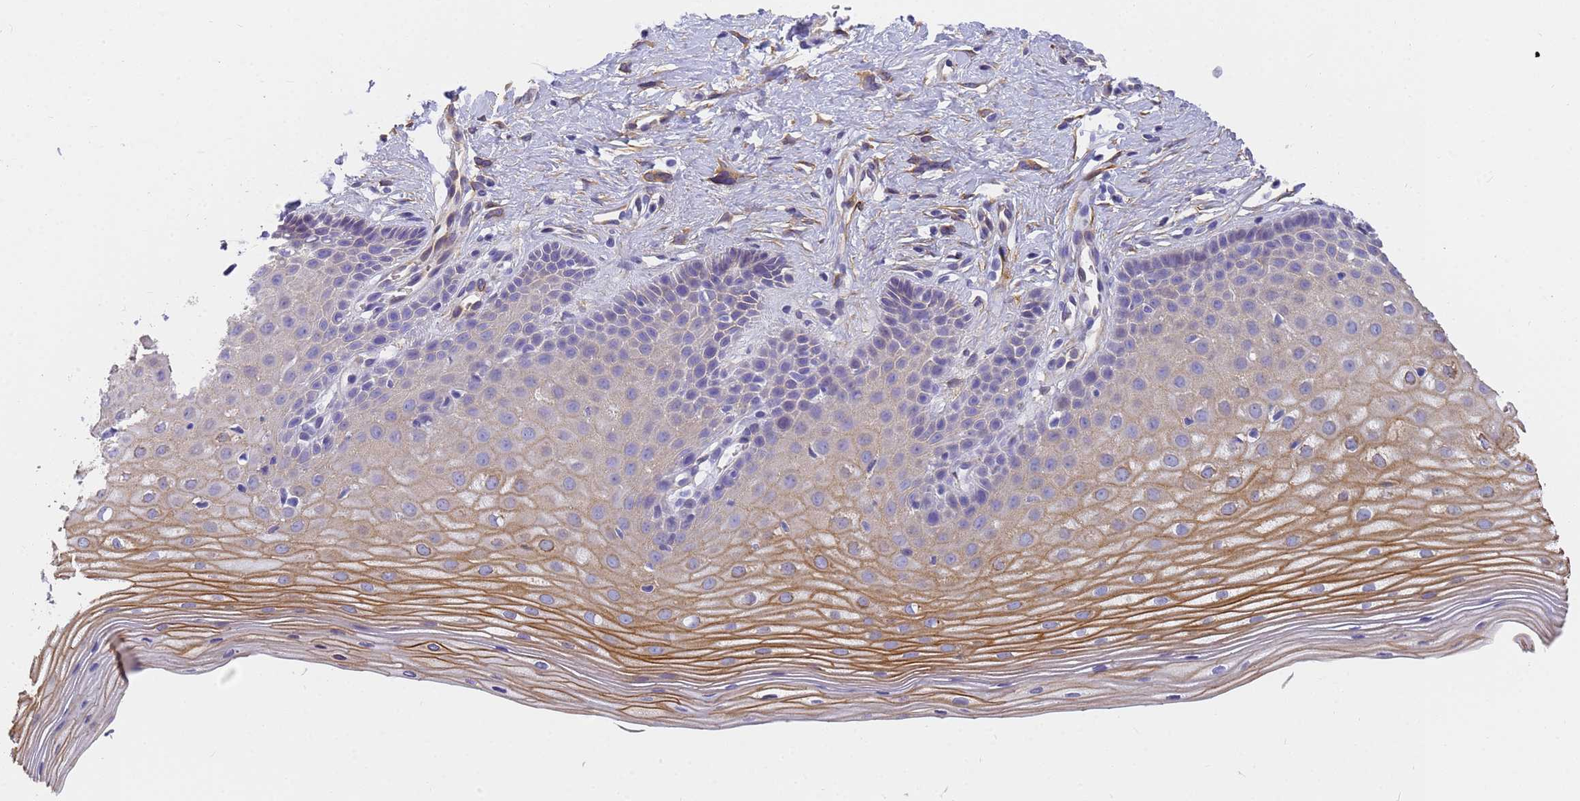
{"staining": {"intensity": "weak", "quantity": "25%-75%", "location": "cytoplasmic/membranous"}, "tissue": "cervix", "cell_type": "Glandular cells", "image_type": "normal", "snomed": [{"axis": "morphology", "description": "Normal tissue, NOS"}, {"axis": "topography", "description": "Cervix"}], "caption": "Human cervix stained for a protein (brown) reveals weak cytoplasmic/membranous positive staining in approximately 25%-75% of glandular cells.", "gene": "MVB12A", "patient": {"sex": "female", "age": 36}}